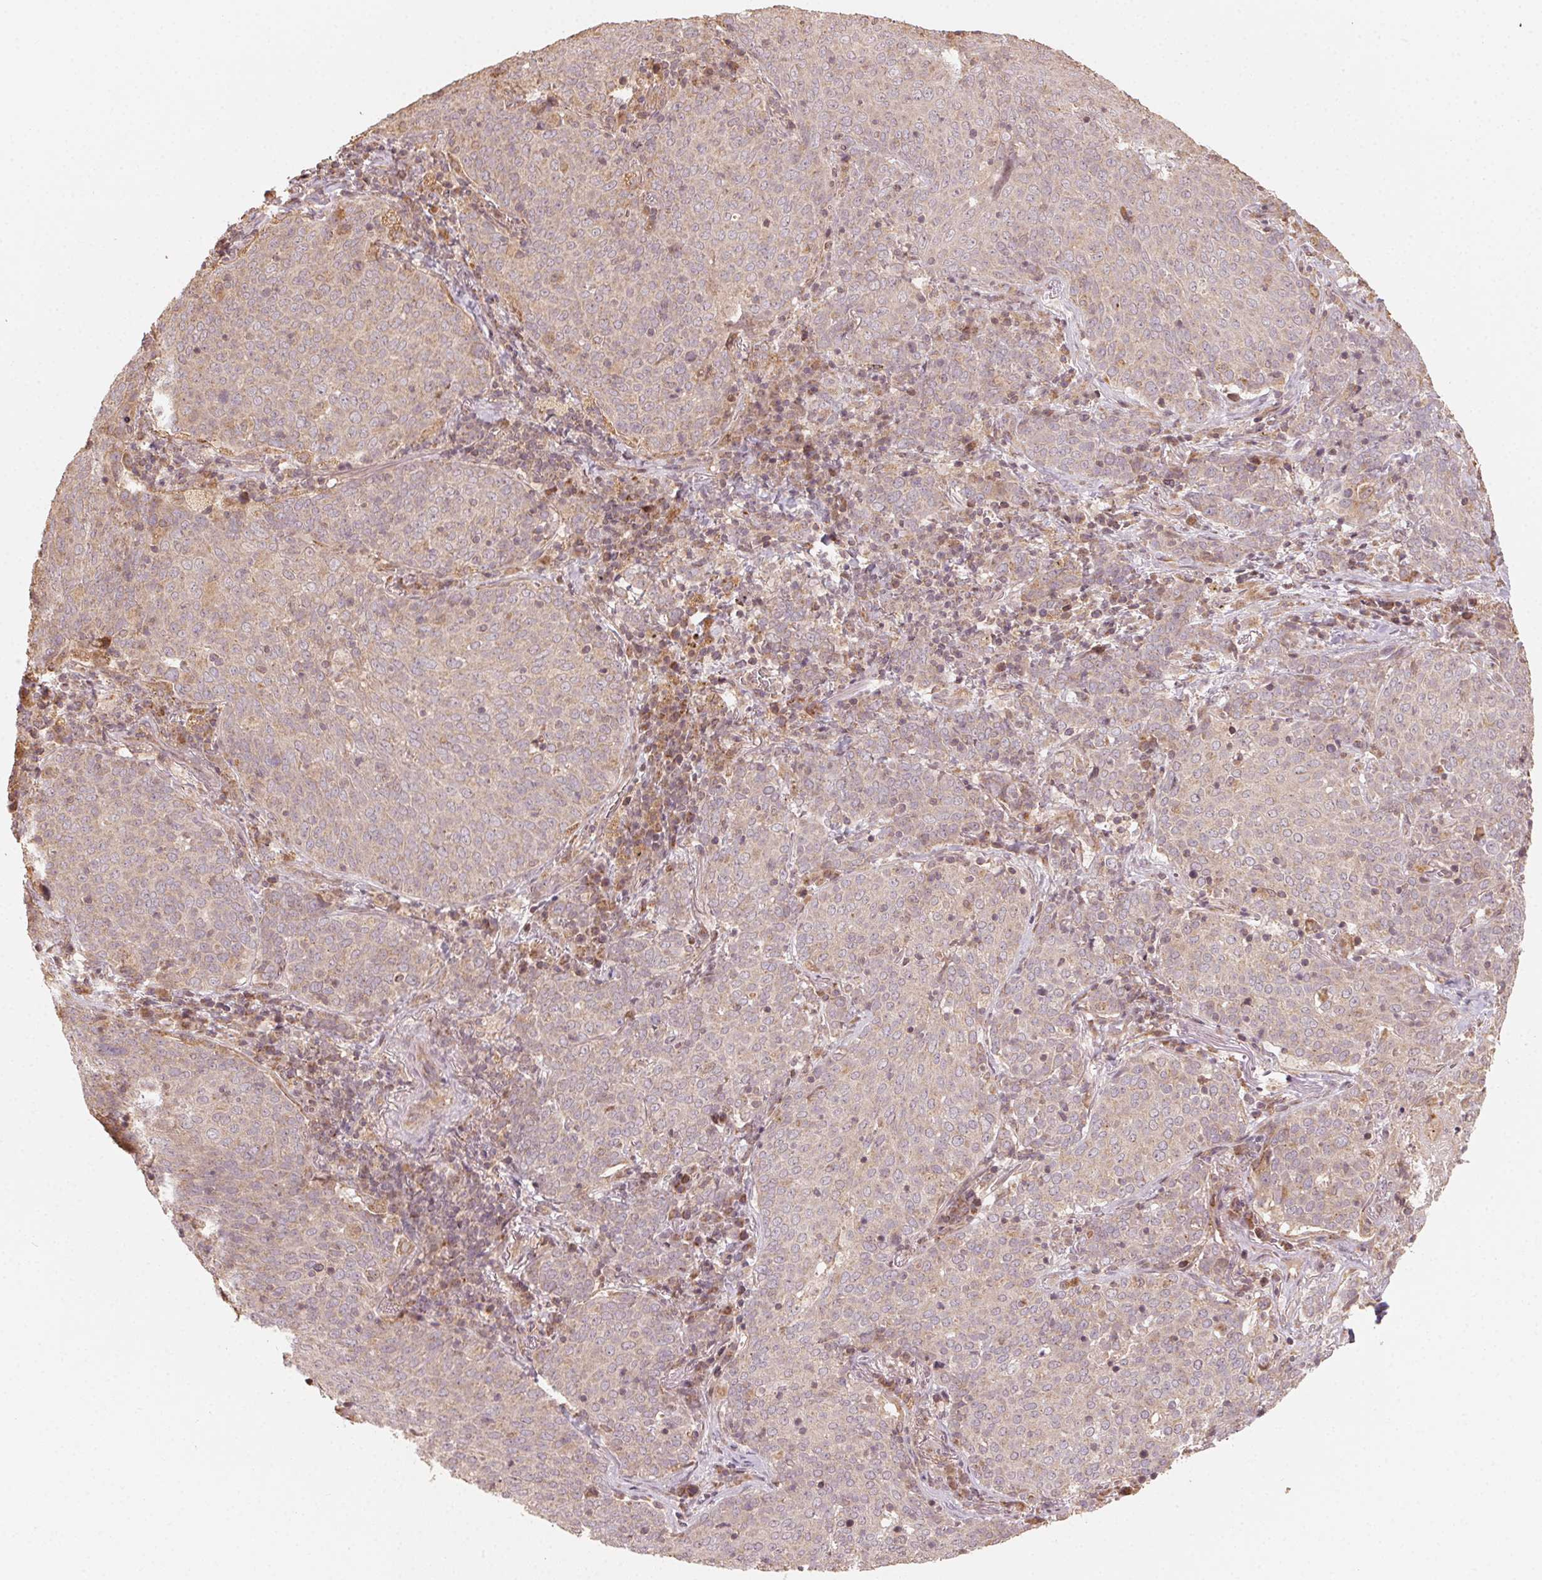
{"staining": {"intensity": "weak", "quantity": "25%-75%", "location": "cytoplasmic/membranous"}, "tissue": "lung cancer", "cell_type": "Tumor cells", "image_type": "cancer", "snomed": [{"axis": "morphology", "description": "Squamous cell carcinoma, NOS"}, {"axis": "topography", "description": "Lung"}], "caption": "Protein expression analysis of human lung cancer (squamous cell carcinoma) reveals weak cytoplasmic/membranous expression in about 25%-75% of tumor cells. (DAB IHC, brown staining for protein, blue staining for nuclei).", "gene": "WBP2", "patient": {"sex": "male", "age": 82}}